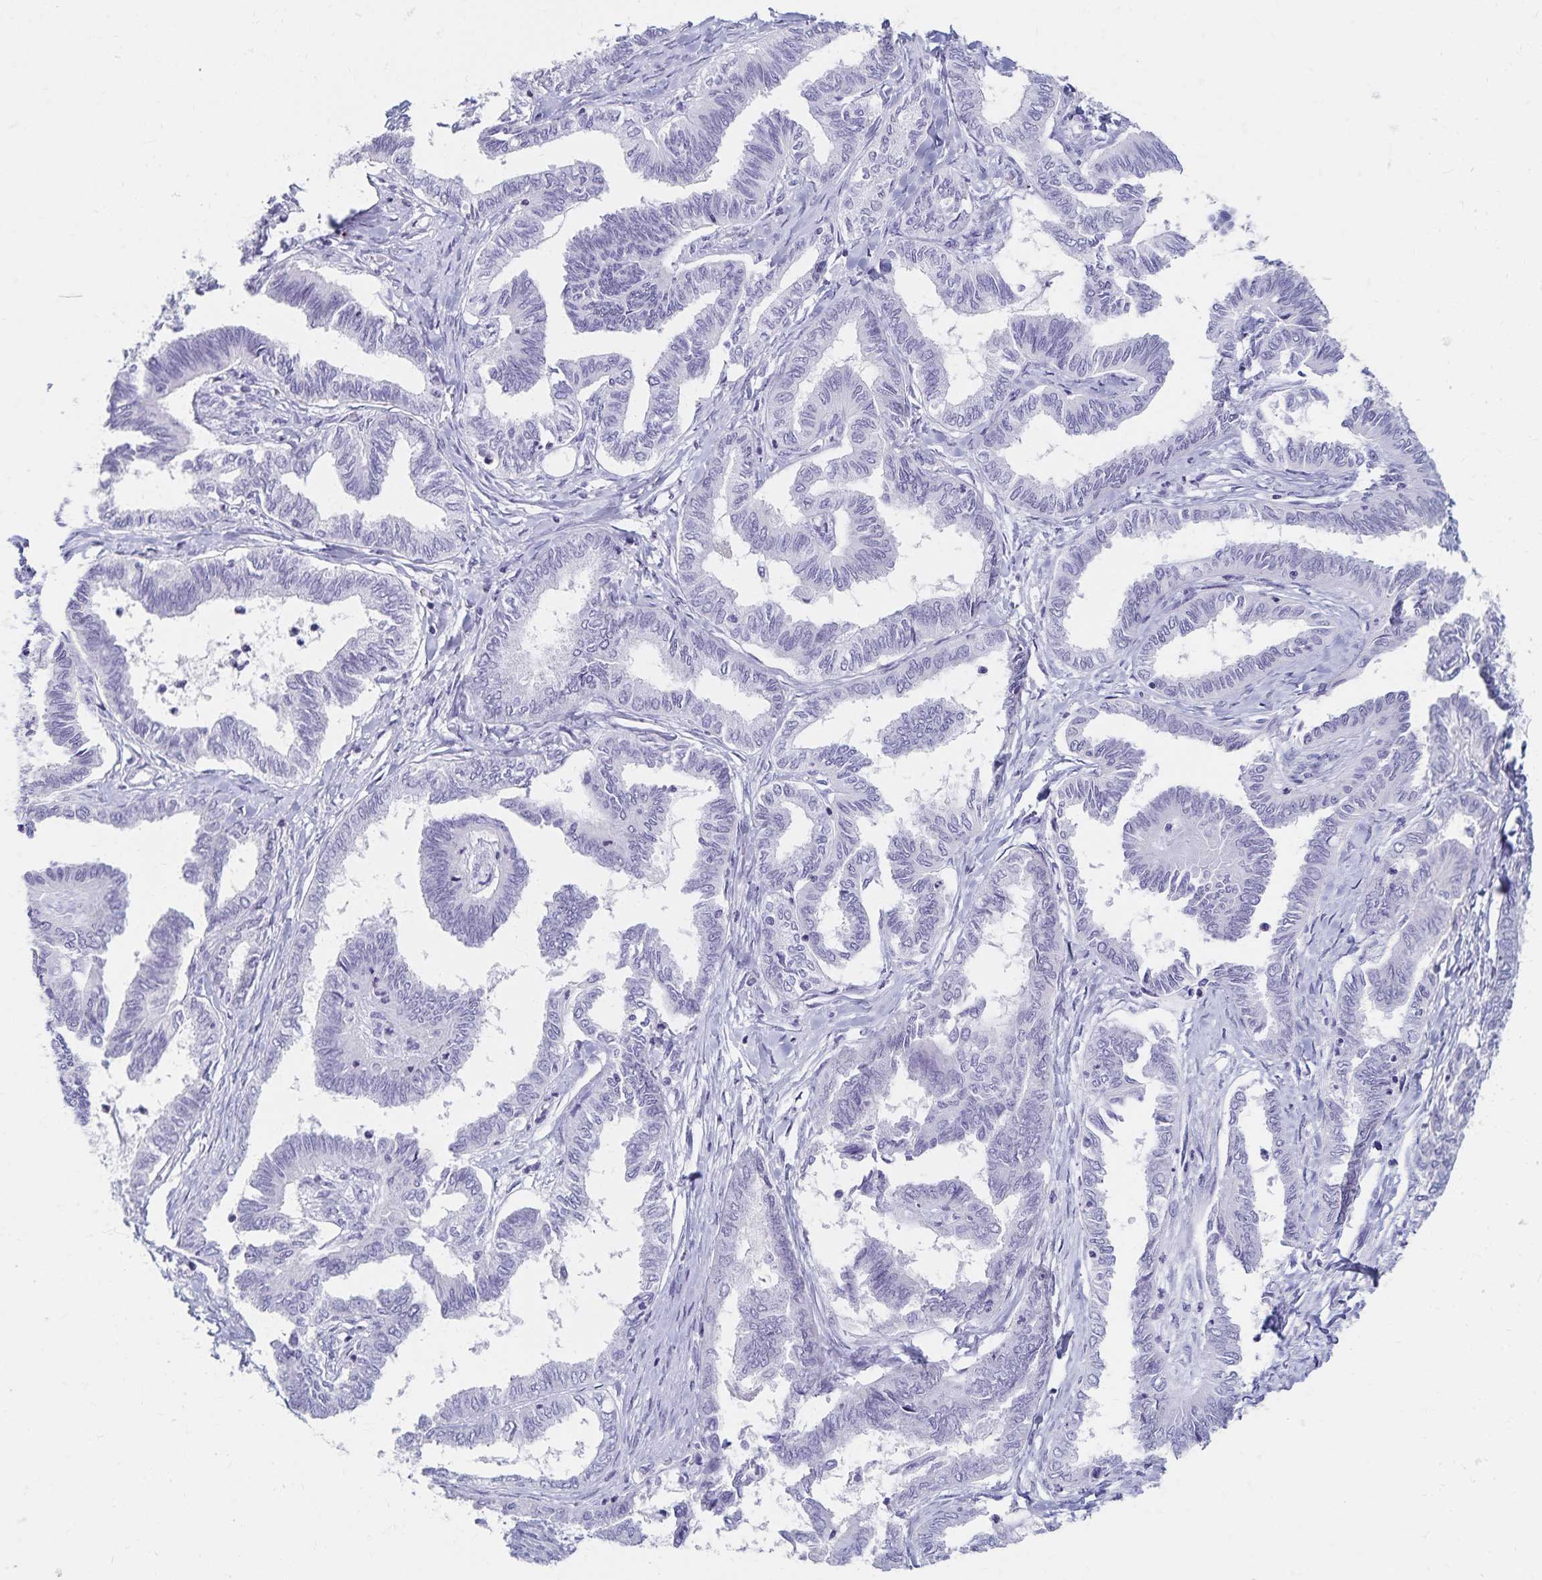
{"staining": {"intensity": "negative", "quantity": "none", "location": "none"}, "tissue": "ovarian cancer", "cell_type": "Tumor cells", "image_type": "cancer", "snomed": [{"axis": "morphology", "description": "Carcinoma, endometroid"}, {"axis": "topography", "description": "Ovary"}], "caption": "Ovarian endometroid carcinoma was stained to show a protein in brown. There is no significant staining in tumor cells.", "gene": "C2orf50", "patient": {"sex": "female", "age": 70}}